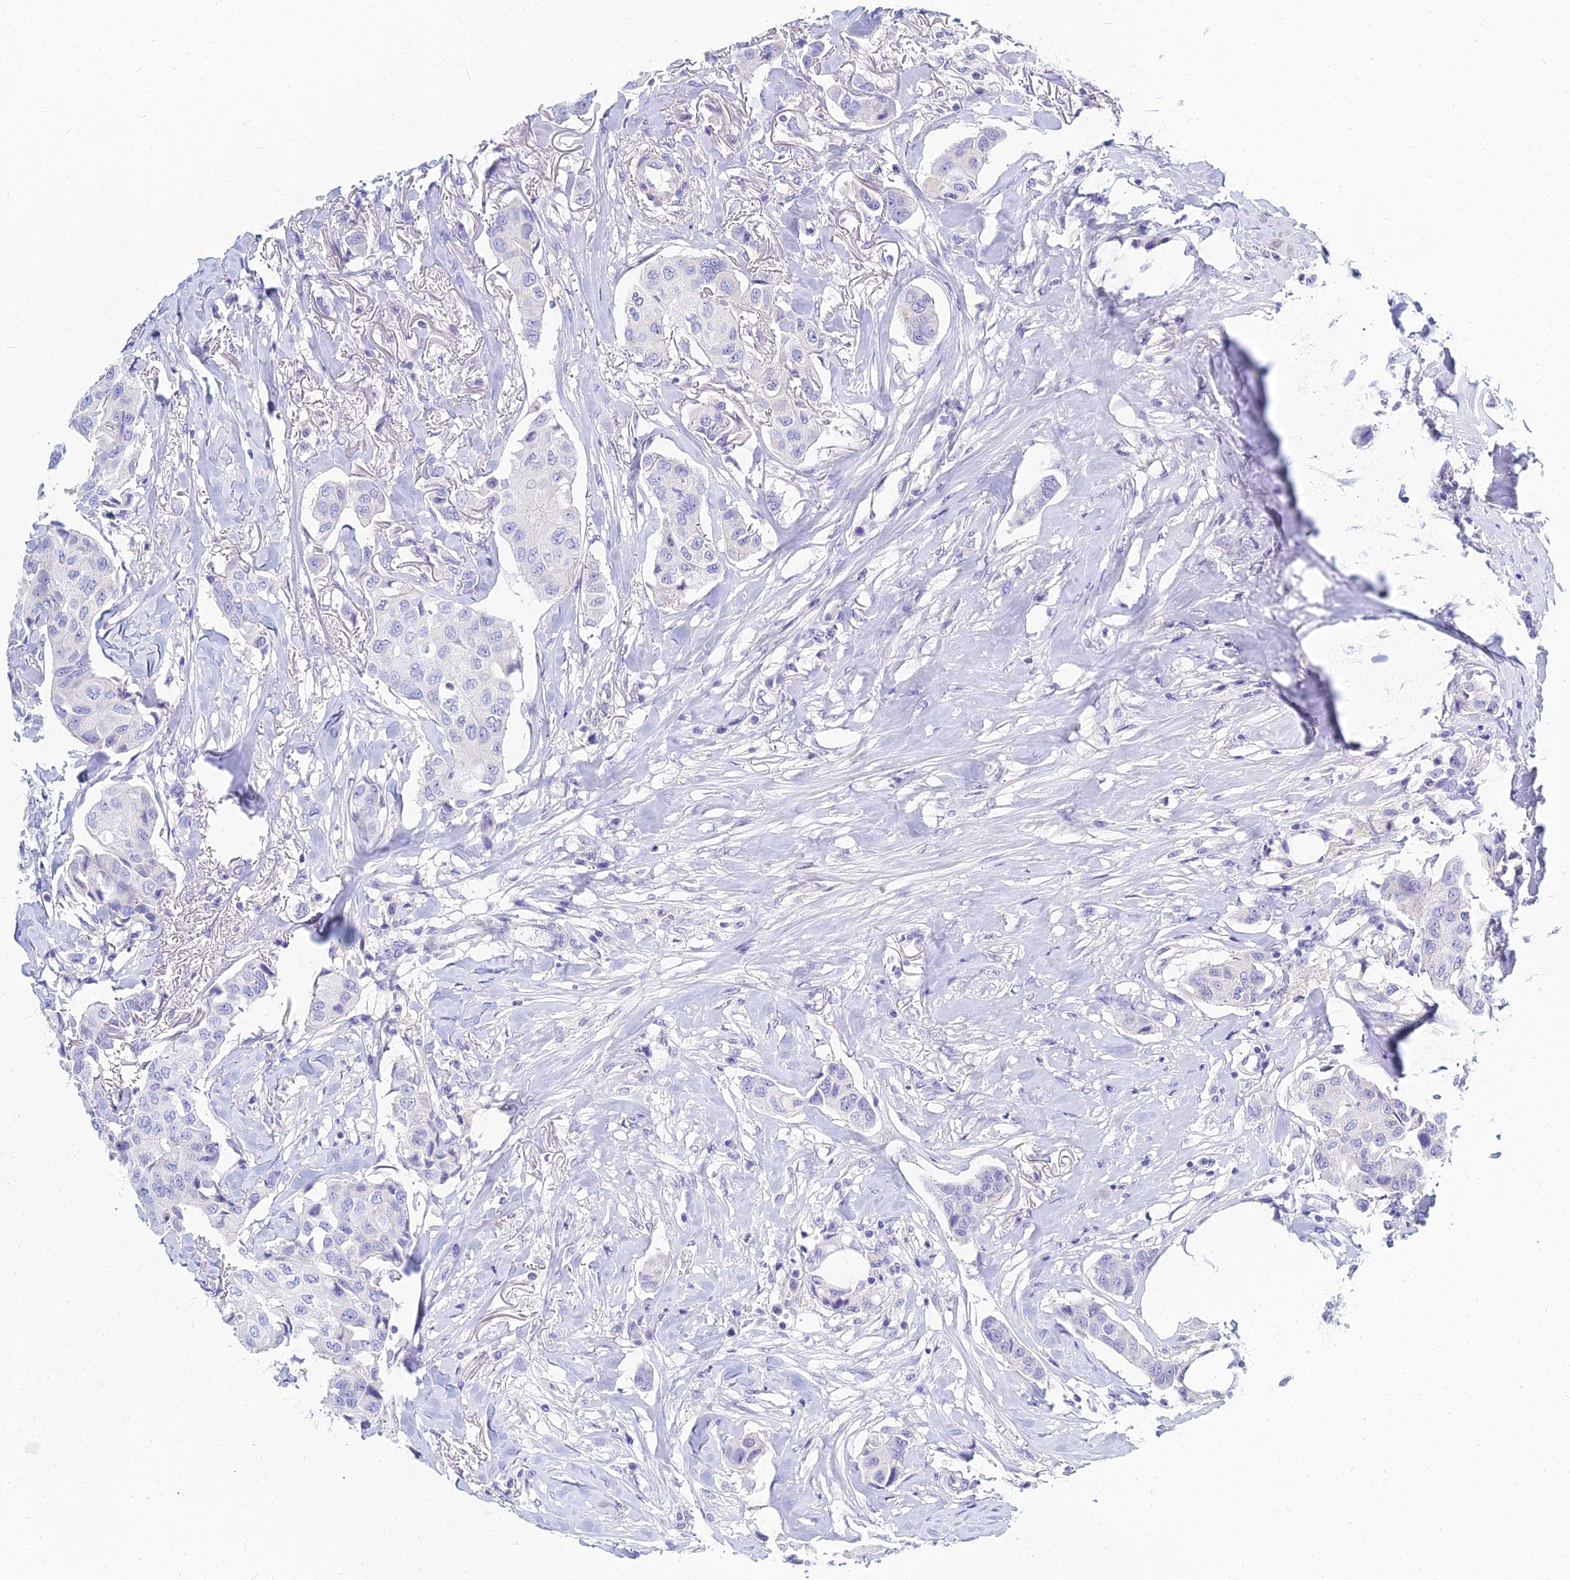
{"staining": {"intensity": "negative", "quantity": "none", "location": "none"}, "tissue": "breast cancer", "cell_type": "Tumor cells", "image_type": "cancer", "snomed": [{"axis": "morphology", "description": "Duct carcinoma"}, {"axis": "topography", "description": "Breast"}], "caption": "This is an immunohistochemistry photomicrograph of human breast cancer. There is no staining in tumor cells.", "gene": "ZNF552", "patient": {"sex": "female", "age": 80}}